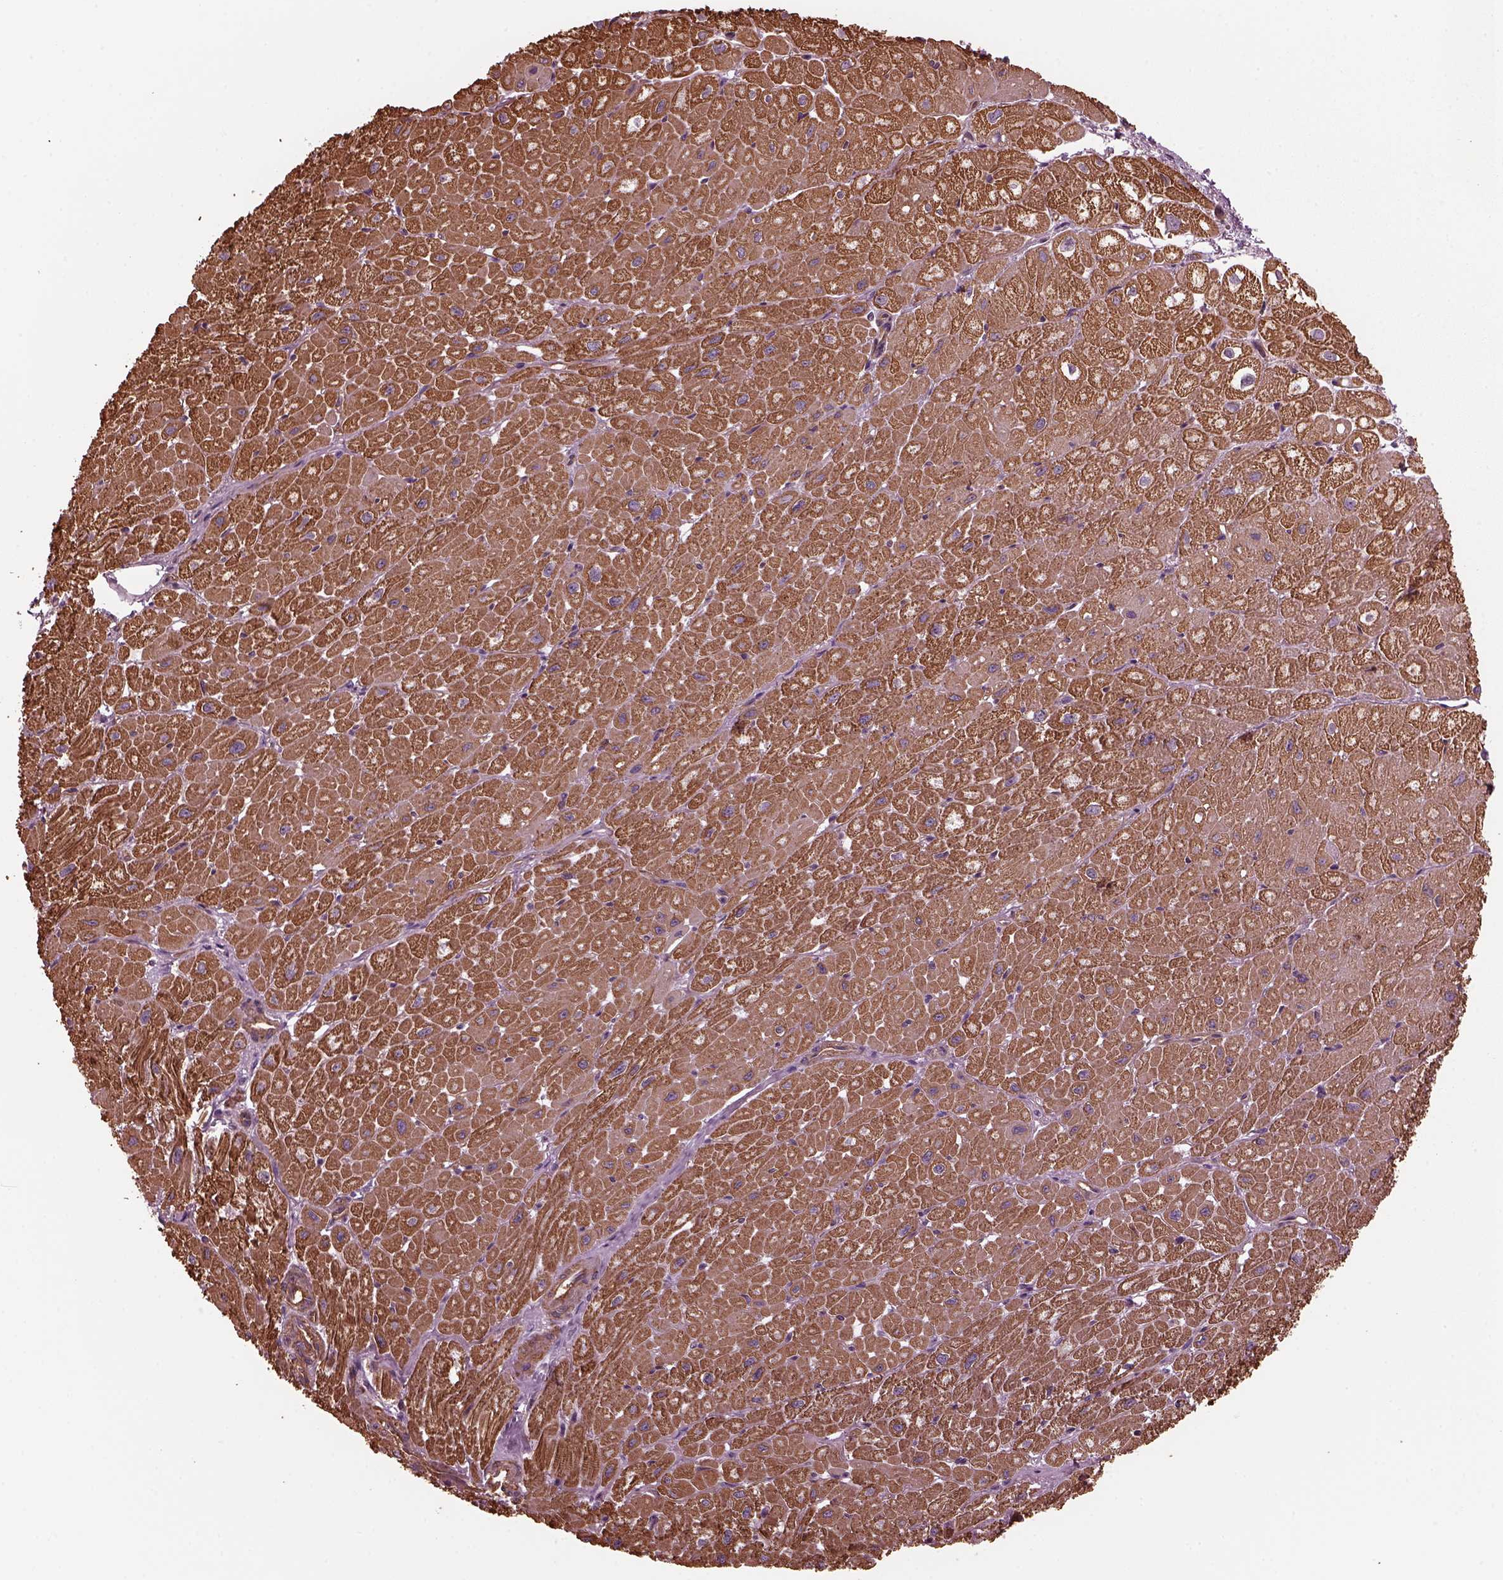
{"staining": {"intensity": "strong", "quantity": ">75%", "location": "cytoplasmic/membranous"}, "tissue": "heart muscle", "cell_type": "Cardiomyocytes", "image_type": "normal", "snomed": [{"axis": "morphology", "description": "Normal tissue, NOS"}, {"axis": "topography", "description": "Heart"}], "caption": "Cardiomyocytes reveal strong cytoplasmic/membranous staining in approximately >75% of cells in benign heart muscle. (DAB (3,3'-diaminobenzidine) IHC, brown staining for protein, blue staining for nuclei).", "gene": "MYL1", "patient": {"sex": "male", "age": 62}}